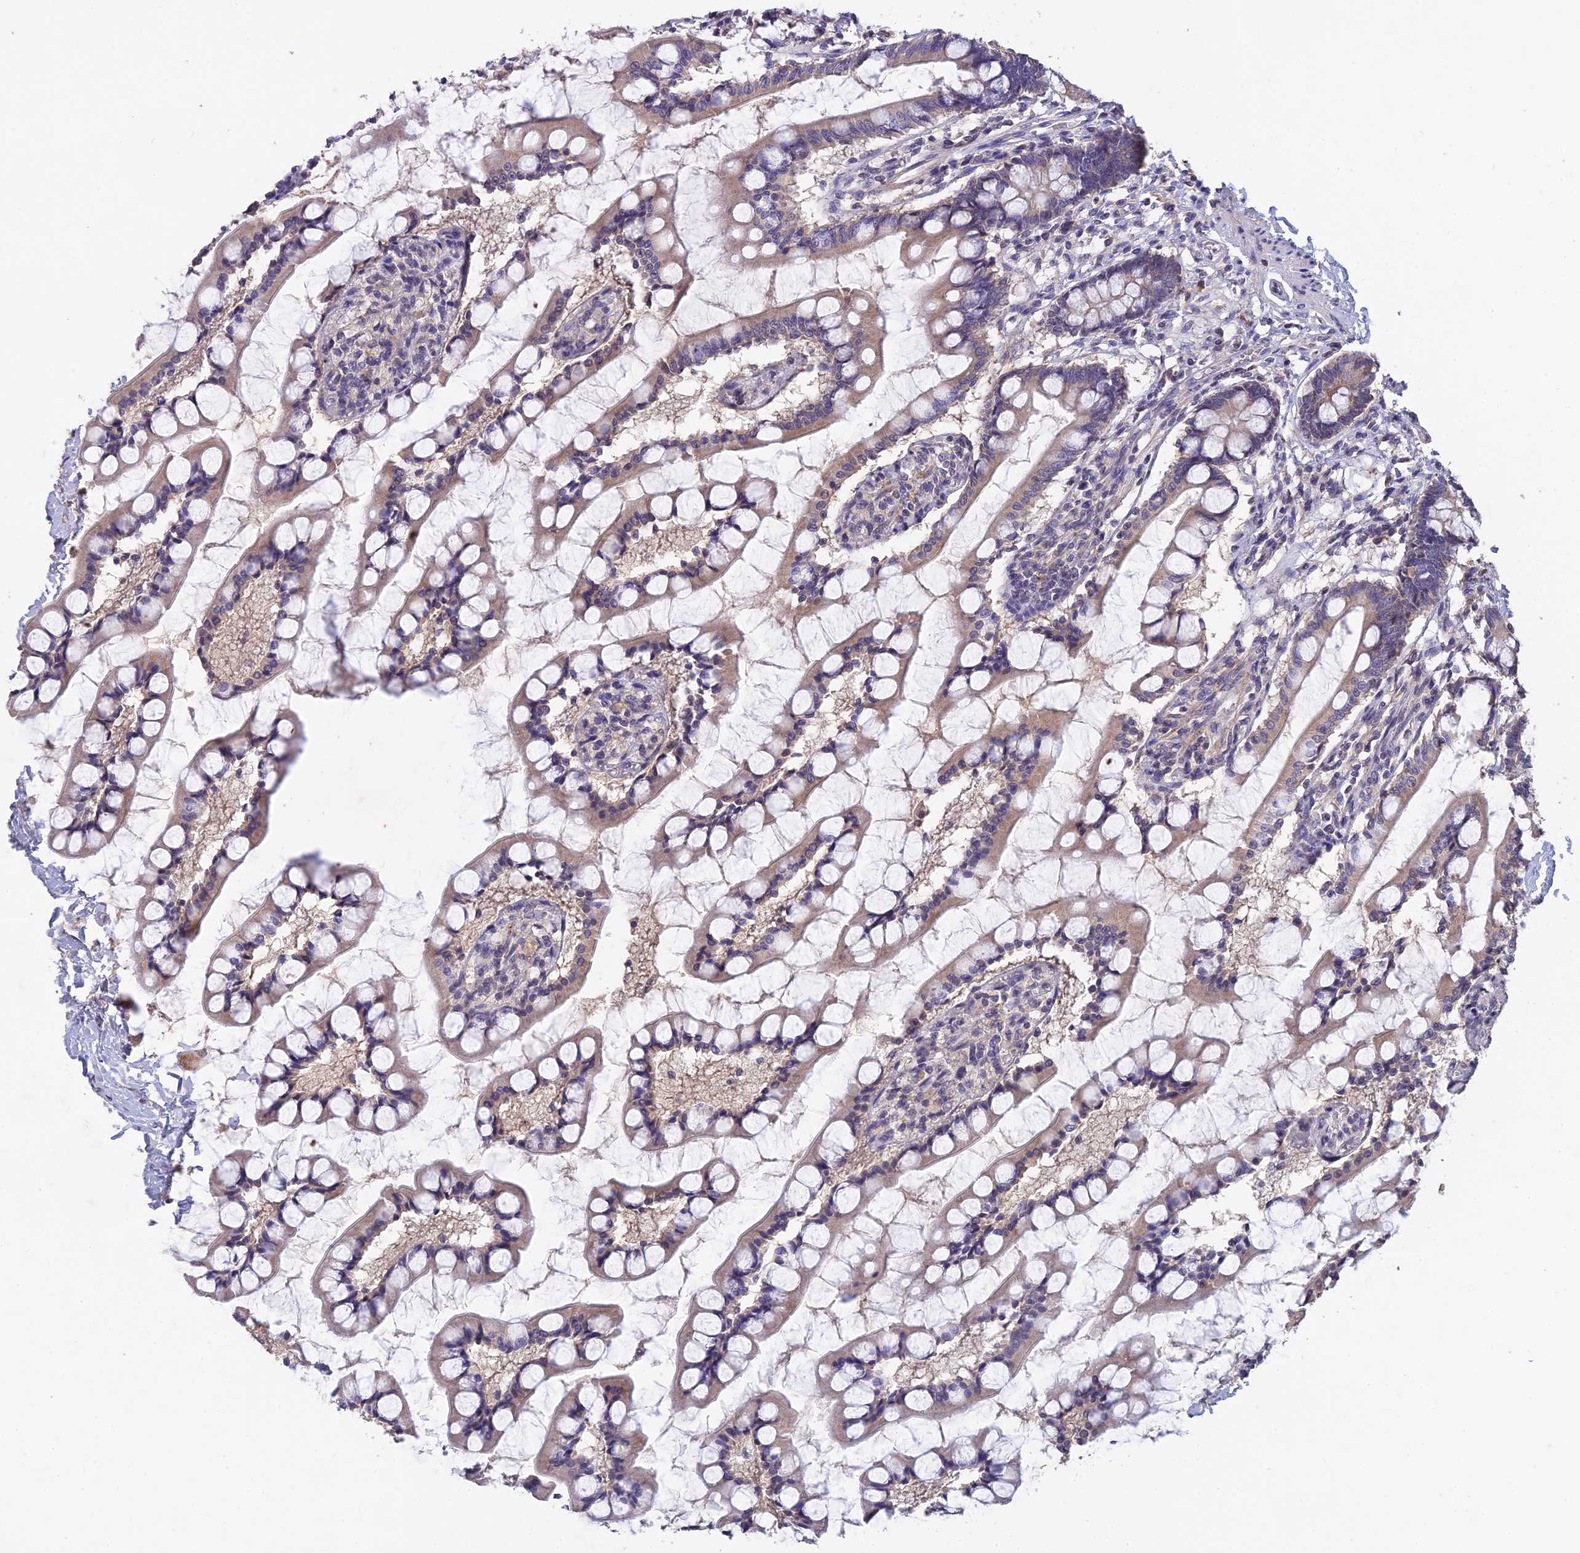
{"staining": {"intensity": "moderate", "quantity": "25%-75%", "location": "cytoplasmic/membranous"}, "tissue": "small intestine", "cell_type": "Glandular cells", "image_type": "normal", "snomed": [{"axis": "morphology", "description": "Normal tissue, NOS"}, {"axis": "topography", "description": "Small intestine"}], "caption": "Small intestine stained with DAB immunohistochemistry (IHC) exhibits medium levels of moderate cytoplasmic/membranous staining in about 25%-75% of glandular cells.", "gene": "SLC39A13", "patient": {"sex": "male", "age": 52}}